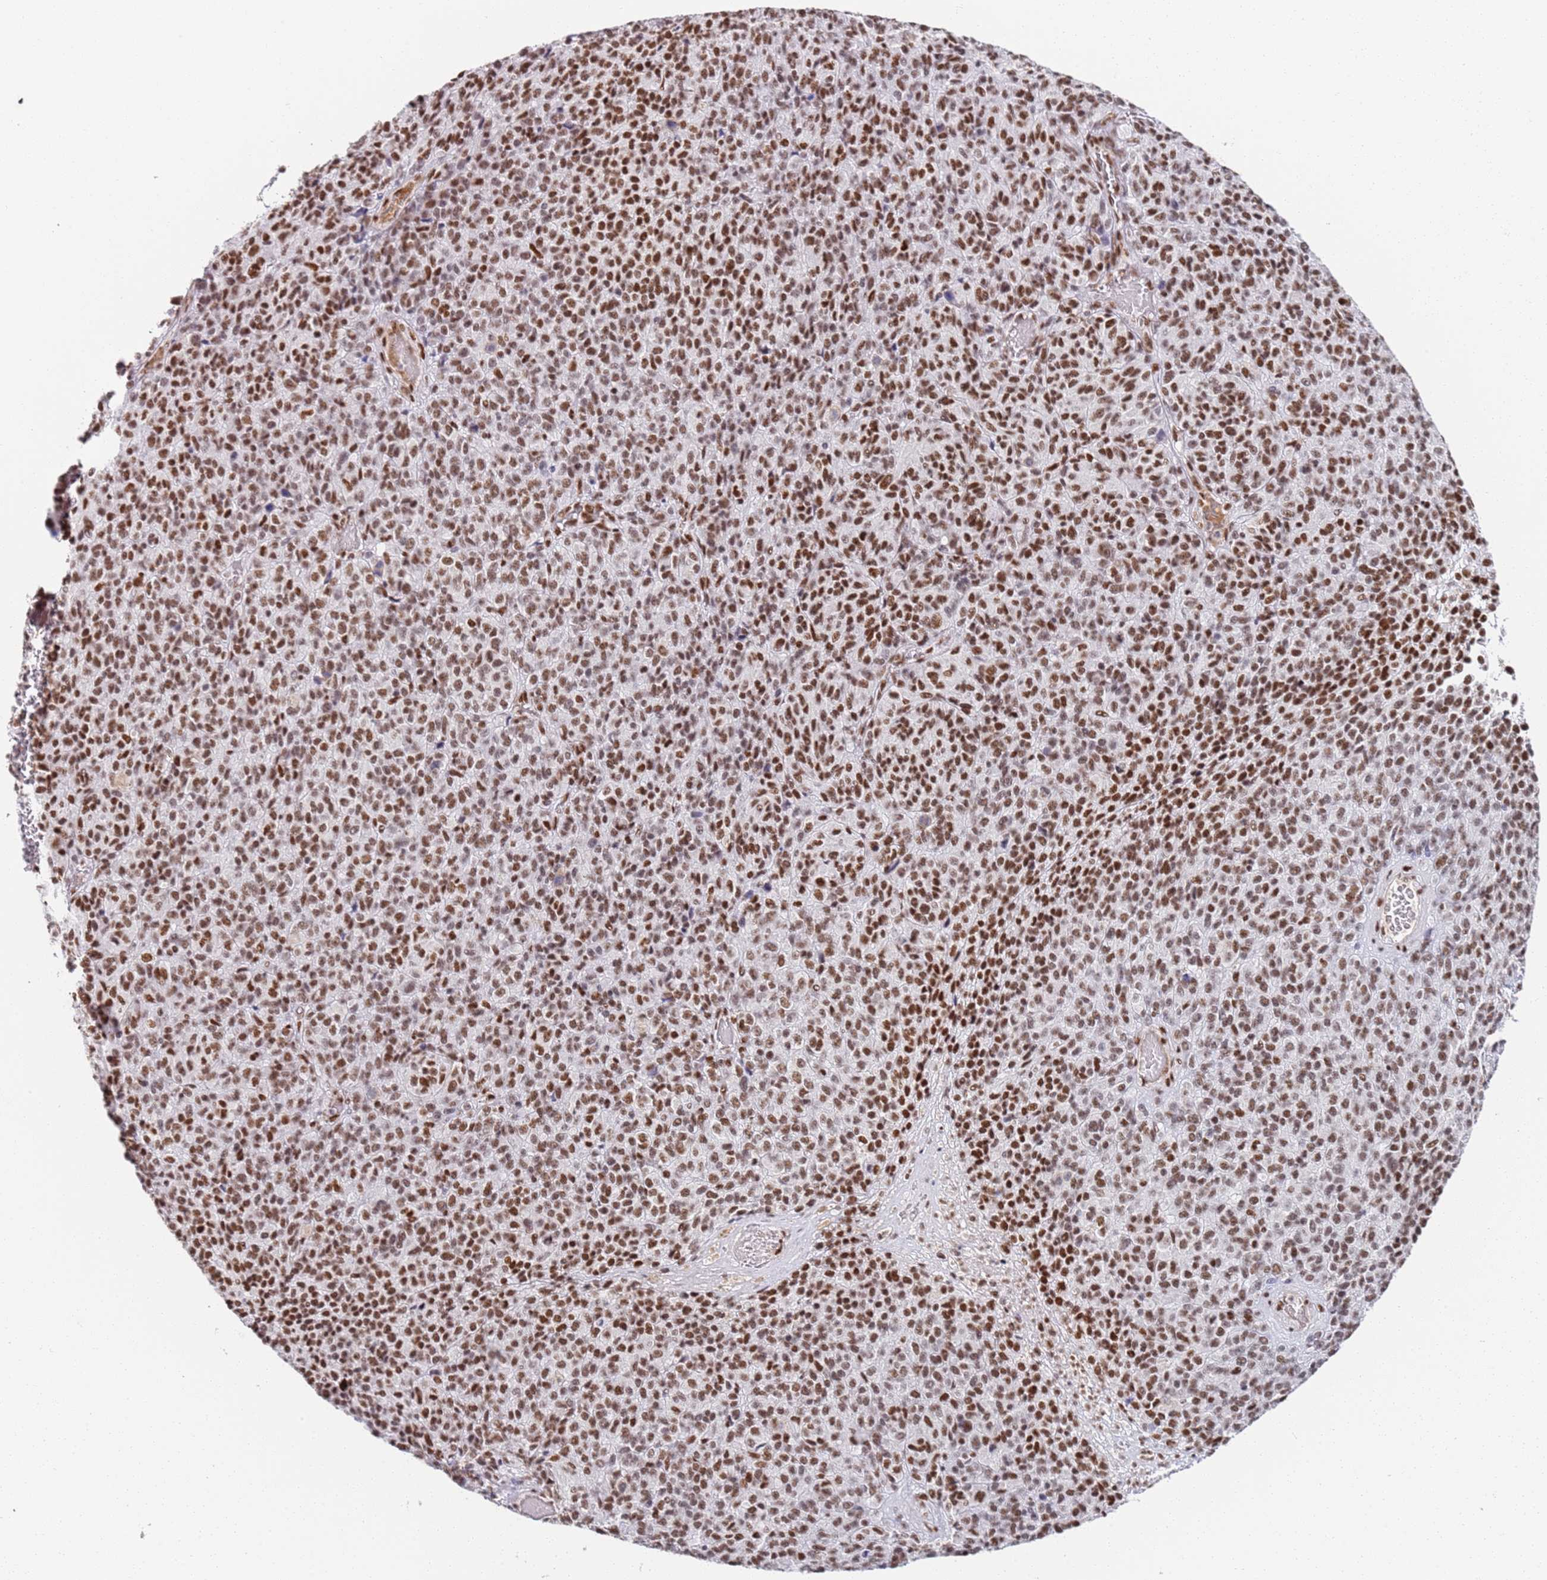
{"staining": {"intensity": "strong", "quantity": ">75%", "location": "nuclear"}, "tissue": "melanoma", "cell_type": "Tumor cells", "image_type": "cancer", "snomed": [{"axis": "morphology", "description": "Malignant melanoma, Metastatic site"}, {"axis": "topography", "description": "Brain"}], "caption": "Tumor cells demonstrate high levels of strong nuclear expression in approximately >75% of cells in human melanoma.", "gene": "AKAP8L", "patient": {"sex": "female", "age": 56}}